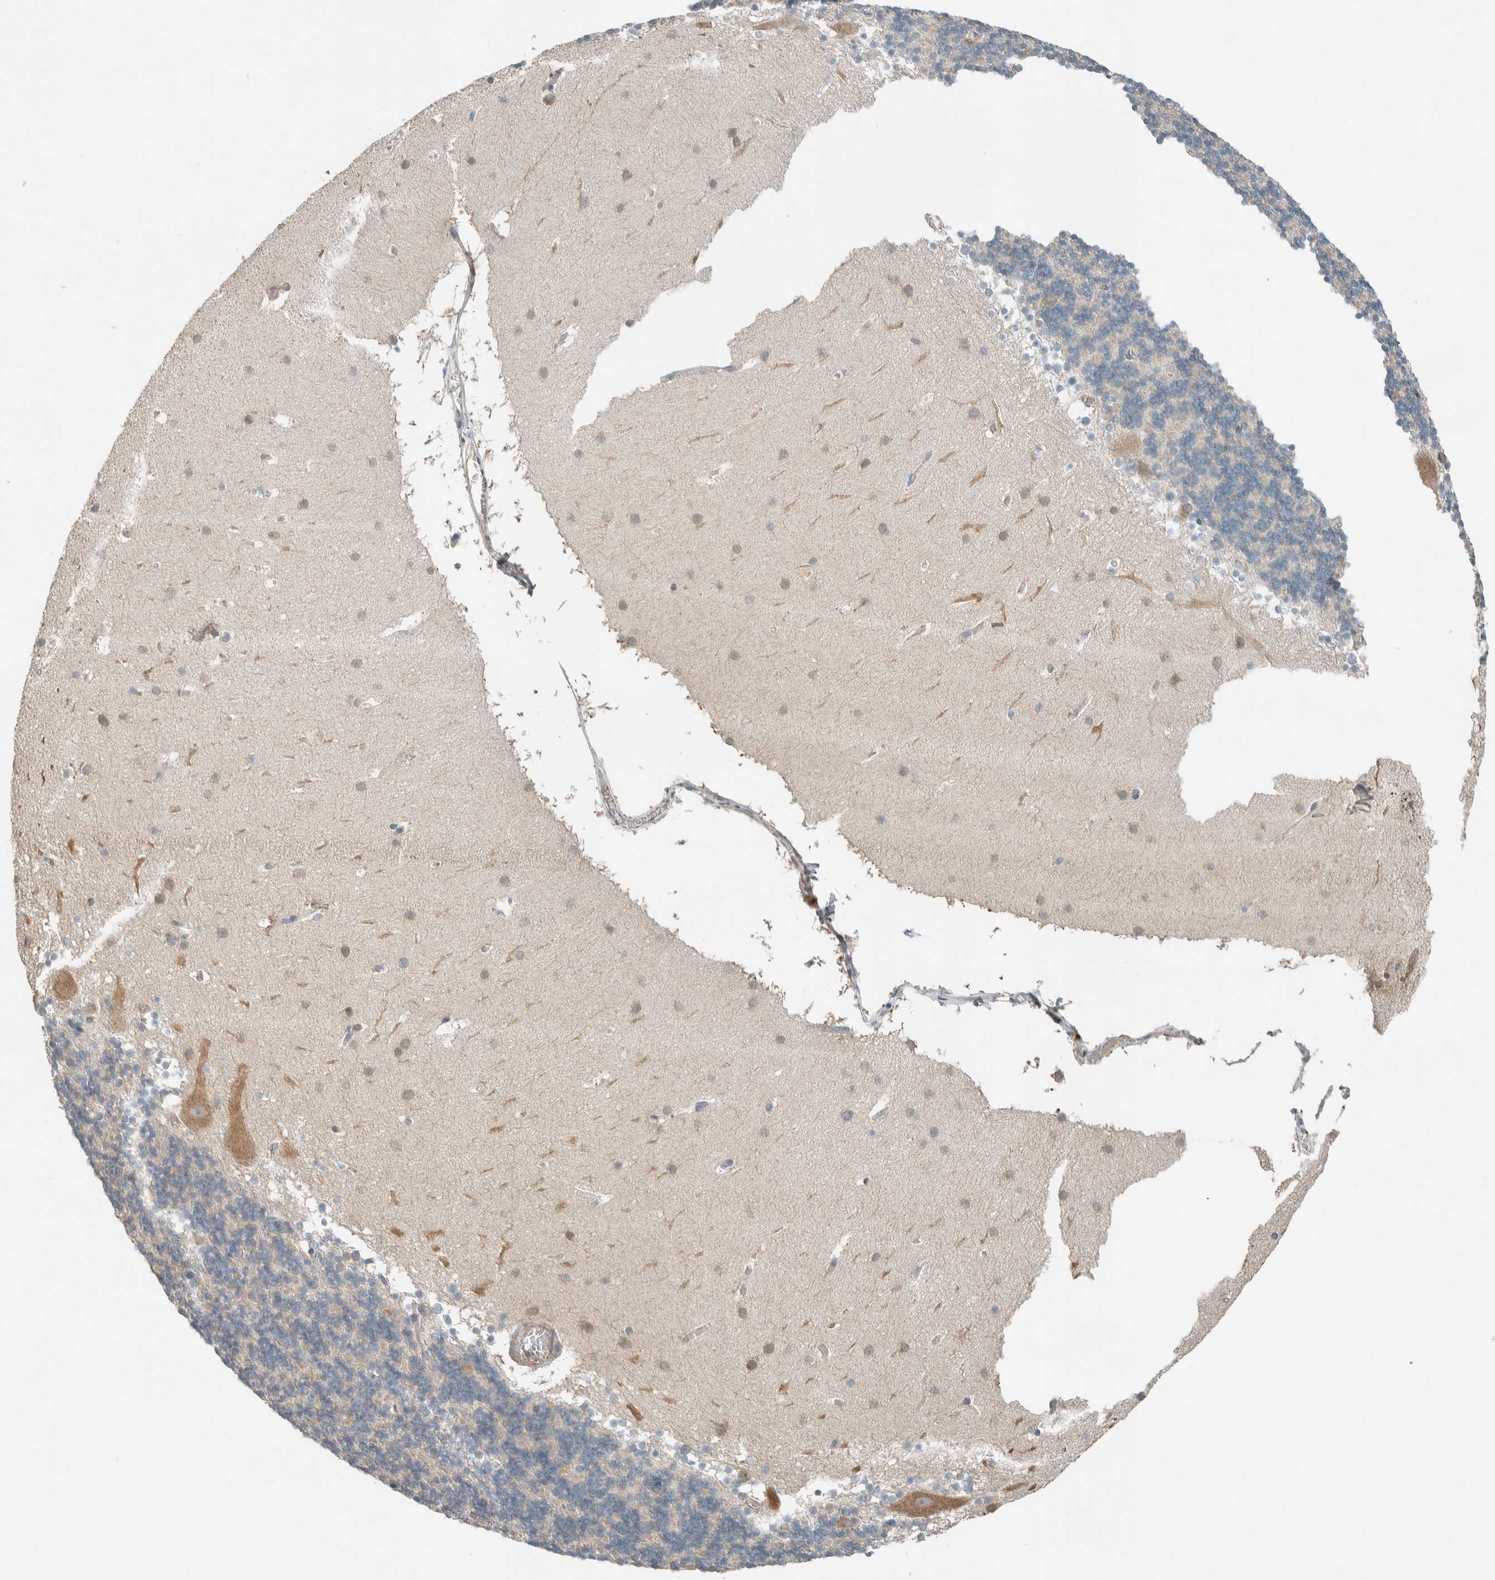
{"staining": {"intensity": "negative", "quantity": "none", "location": "none"}, "tissue": "cerebellum", "cell_type": "Cells in granular layer", "image_type": "normal", "snomed": [{"axis": "morphology", "description": "Normal tissue, NOS"}, {"axis": "topography", "description": "Cerebellum"}], "caption": "Cerebellum was stained to show a protein in brown. There is no significant staining in cells in granular layer. (IHC, brightfield microscopy, high magnification).", "gene": "SEL1L", "patient": {"sex": "male", "age": 45}}